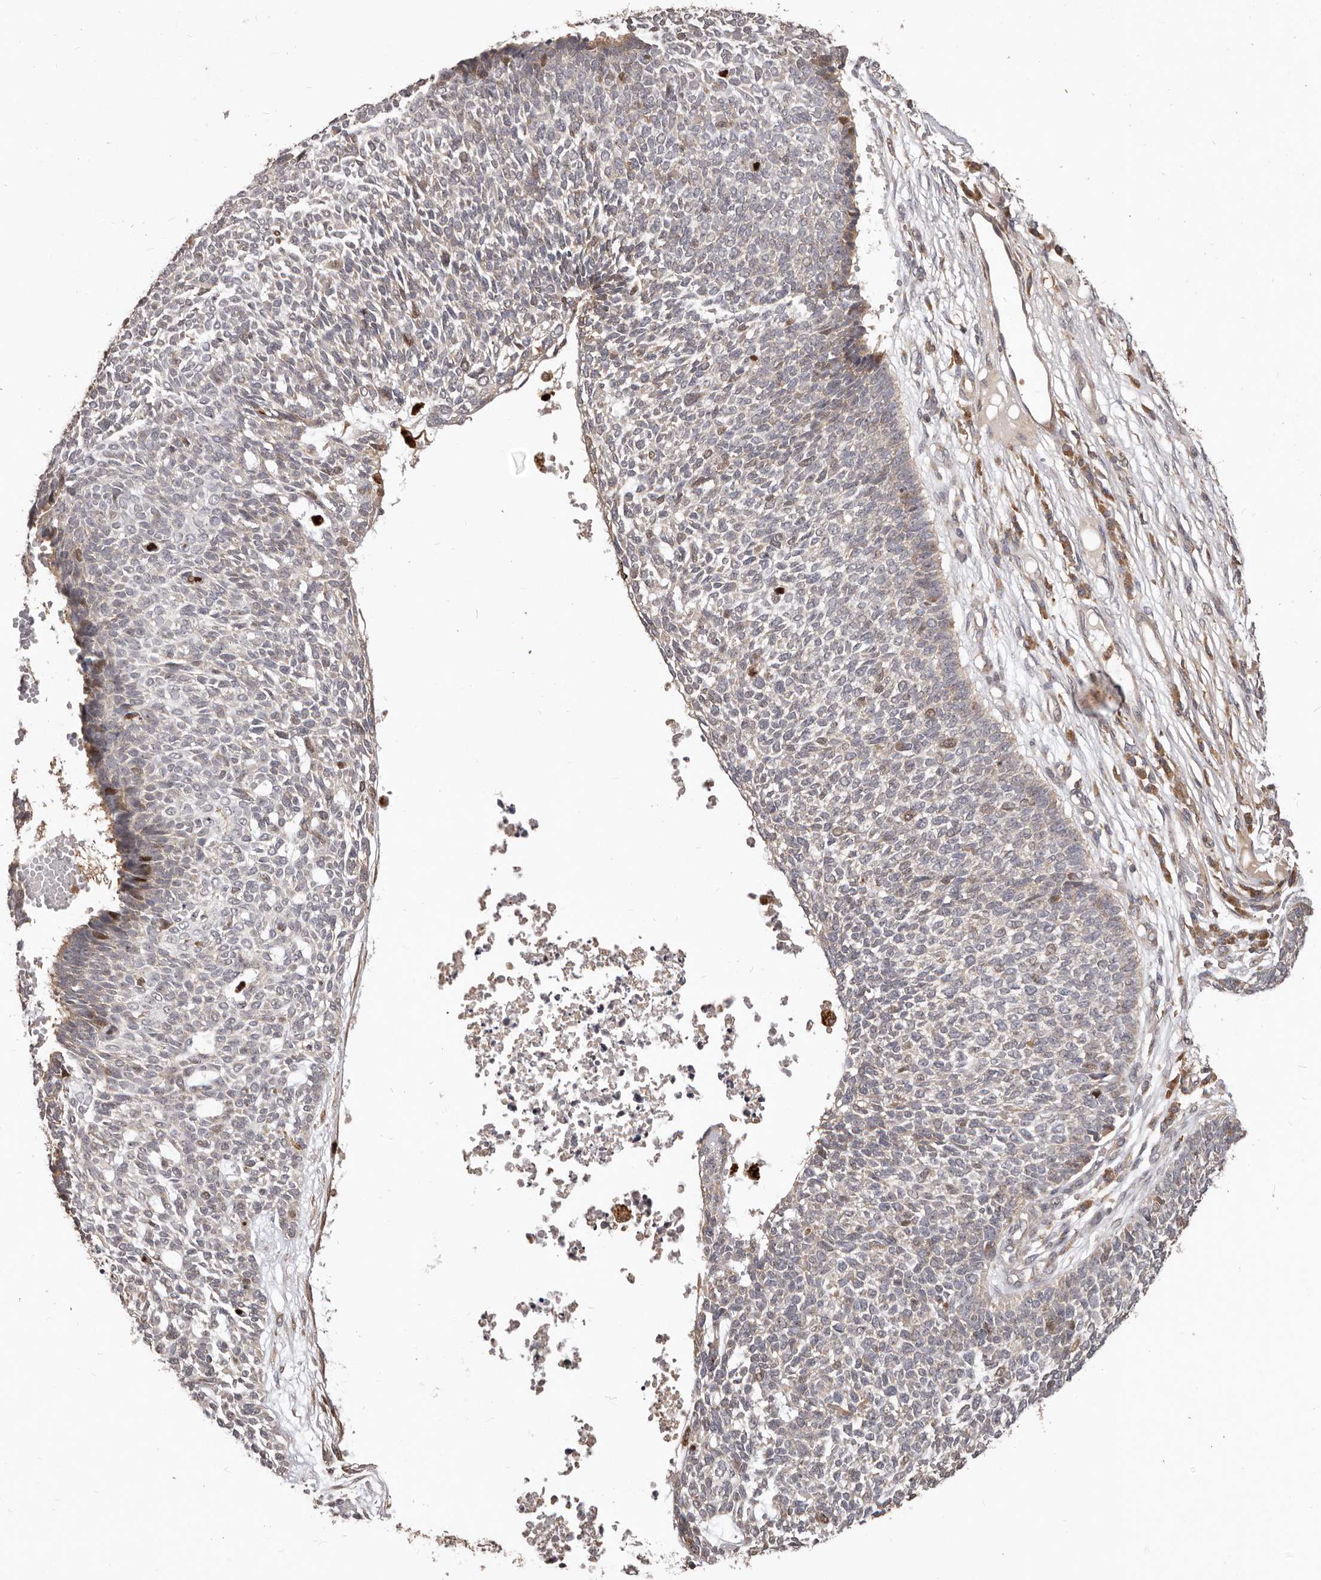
{"staining": {"intensity": "weak", "quantity": "<25%", "location": "cytoplasmic/membranous"}, "tissue": "skin cancer", "cell_type": "Tumor cells", "image_type": "cancer", "snomed": [{"axis": "morphology", "description": "Basal cell carcinoma"}, {"axis": "topography", "description": "Skin"}], "caption": "High magnification brightfield microscopy of basal cell carcinoma (skin) stained with DAB (3,3'-diaminobenzidine) (brown) and counterstained with hematoxylin (blue): tumor cells show no significant staining.", "gene": "RNF187", "patient": {"sex": "female", "age": 84}}